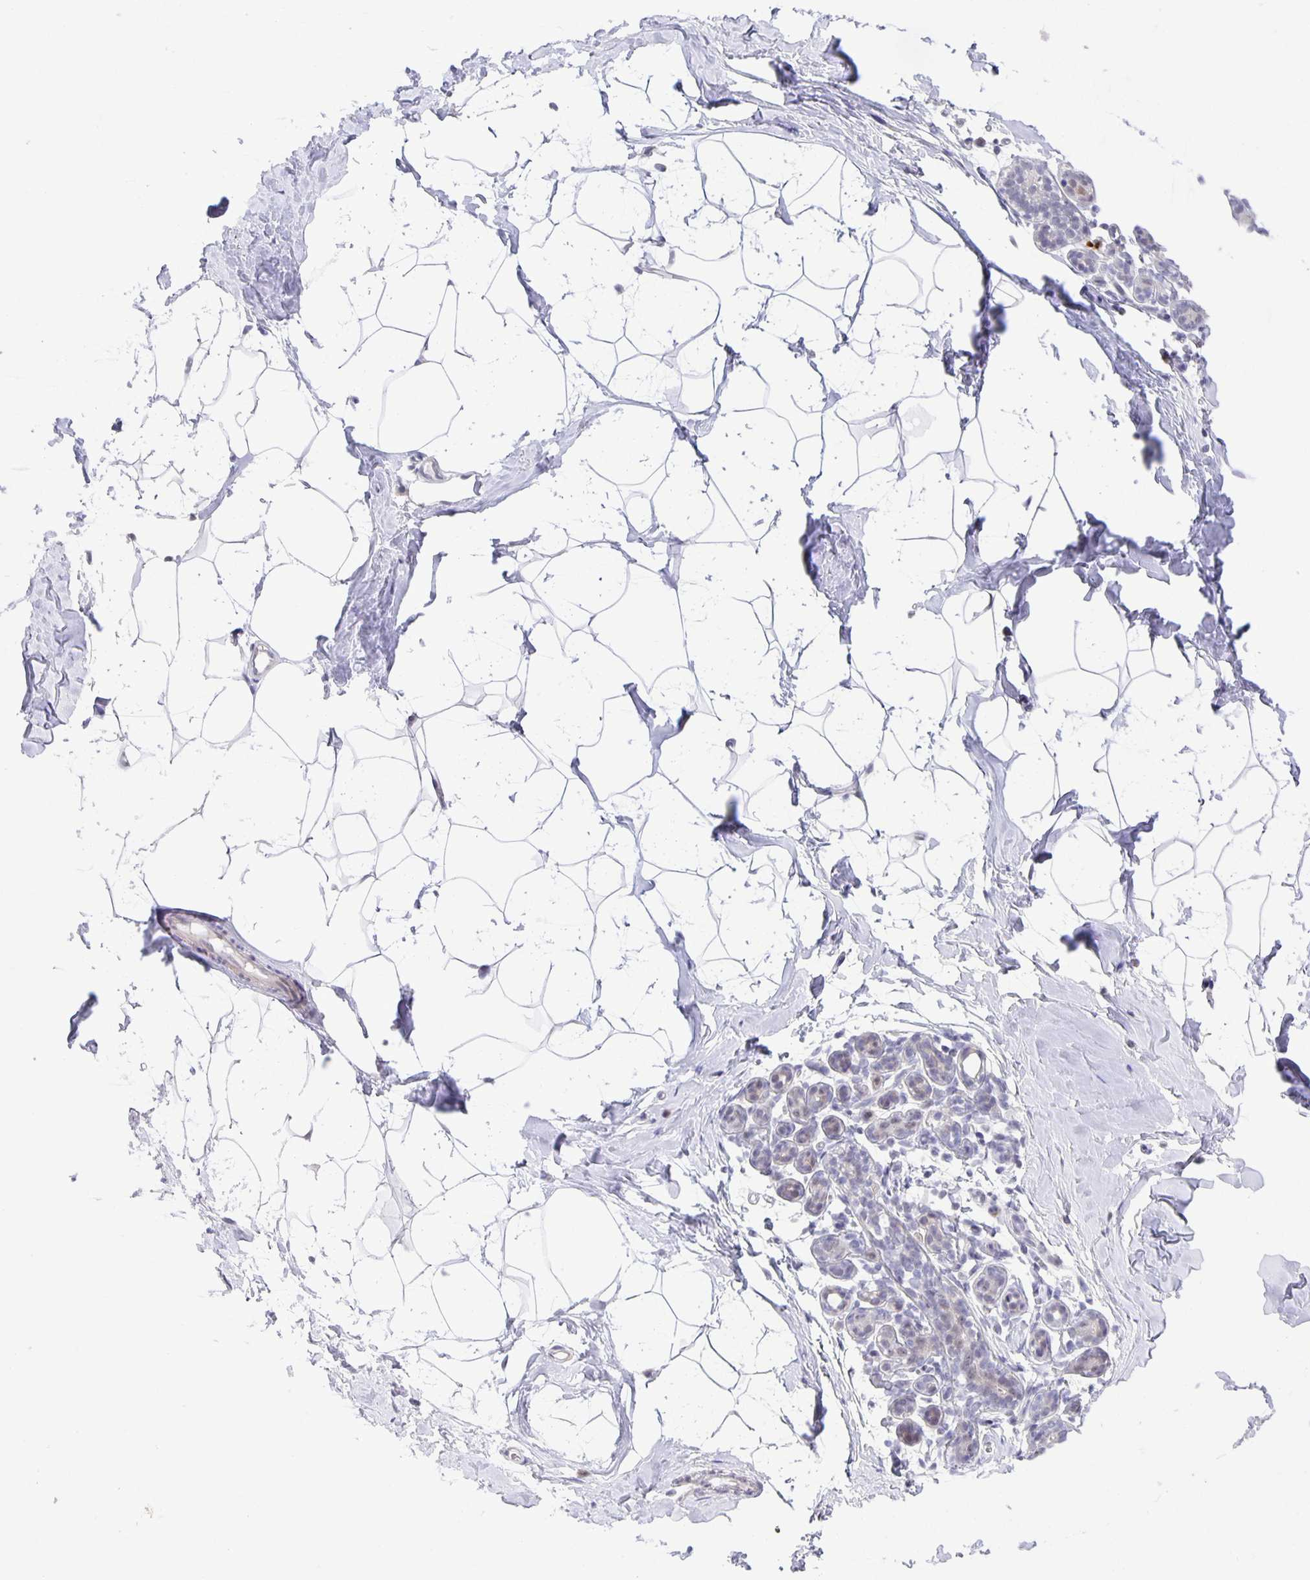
{"staining": {"intensity": "negative", "quantity": "none", "location": "none"}, "tissue": "breast", "cell_type": "Adipocytes", "image_type": "normal", "snomed": [{"axis": "morphology", "description": "Normal tissue, NOS"}, {"axis": "topography", "description": "Breast"}], "caption": "DAB (3,3'-diaminobenzidine) immunohistochemical staining of unremarkable breast shows no significant expression in adipocytes. (DAB (3,3'-diaminobenzidine) immunohistochemistry (IHC) visualized using brightfield microscopy, high magnification).", "gene": "PHRF1", "patient": {"sex": "female", "age": 32}}